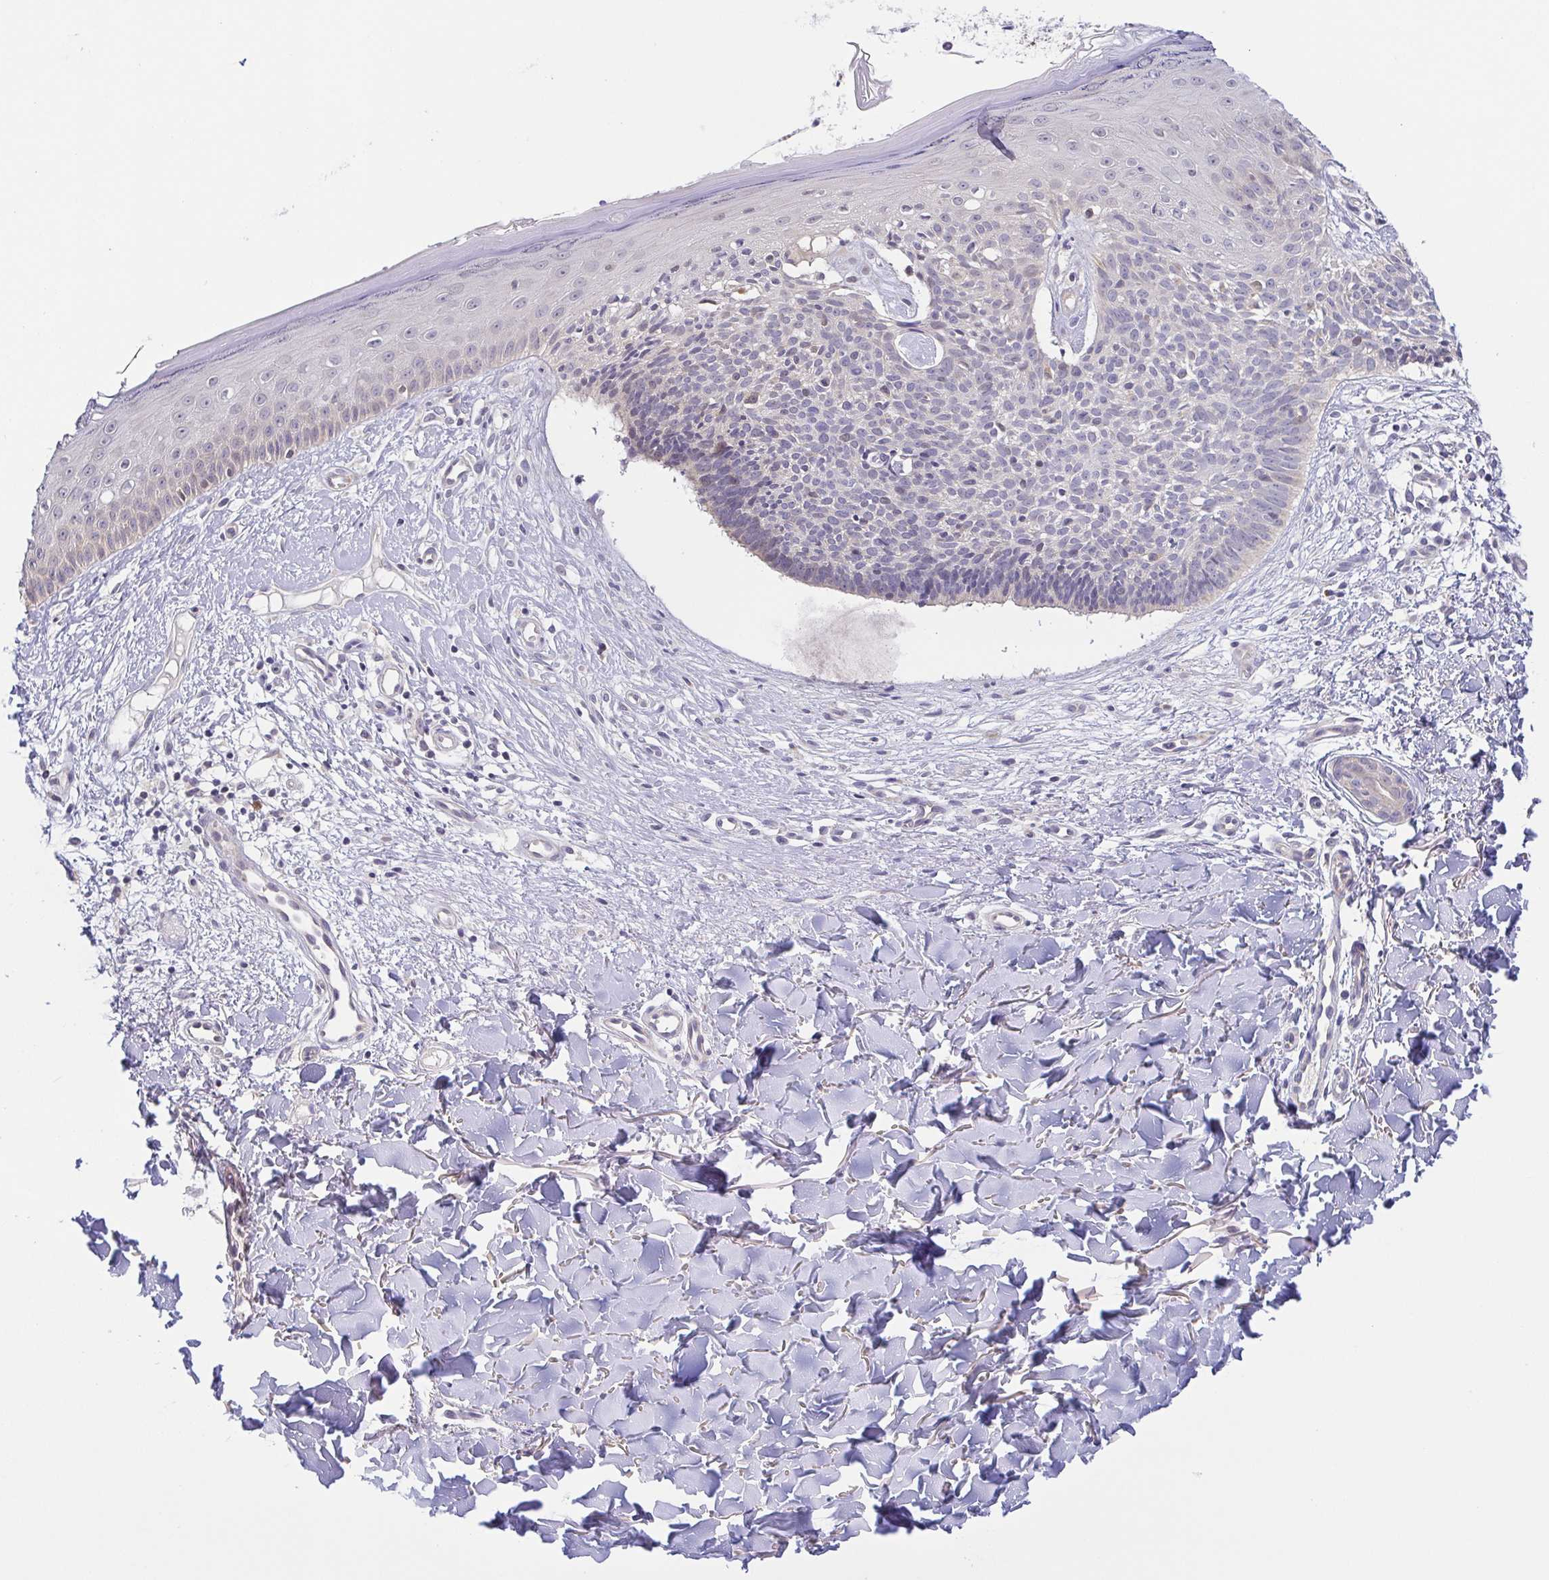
{"staining": {"intensity": "negative", "quantity": "none", "location": "none"}, "tissue": "skin cancer", "cell_type": "Tumor cells", "image_type": "cancer", "snomed": [{"axis": "morphology", "description": "Basal cell carcinoma"}, {"axis": "topography", "description": "Skin"}], "caption": "A high-resolution image shows immunohistochemistry (IHC) staining of skin basal cell carcinoma, which demonstrates no significant expression in tumor cells. Brightfield microscopy of IHC stained with DAB (brown) and hematoxylin (blue), captured at high magnification.", "gene": "BCL2L1", "patient": {"sex": "male", "age": 51}}